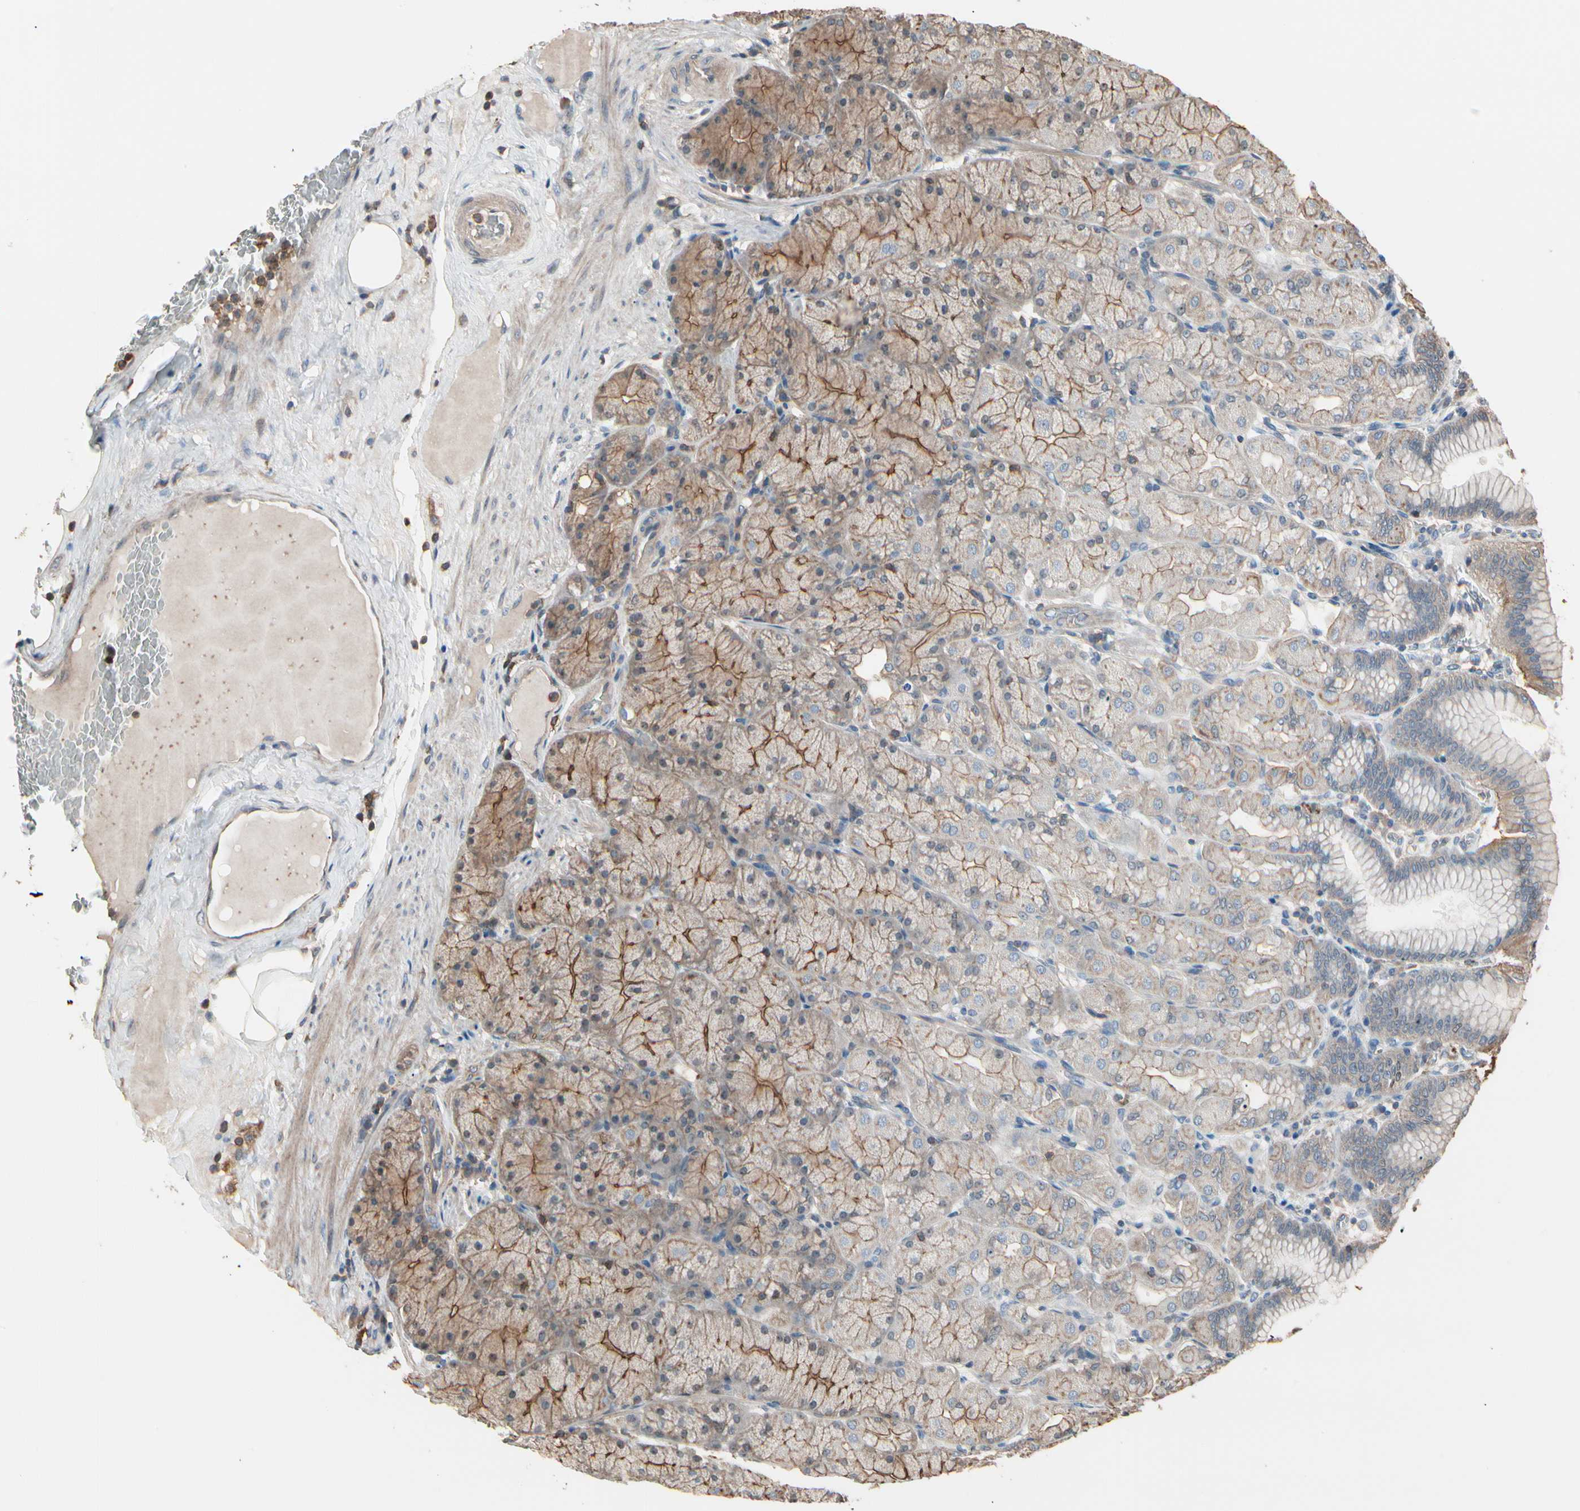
{"staining": {"intensity": "moderate", "quantity": ">75%", "location": "cytoplasmic/membranous"}, "tissue": "stomach", "cell_type": "Glandular cells", "image_type": "normal", "snomed": [{"axis": "morphology", "description": "Normal tissue, NOS"}, {"axis": "topography", "description": "Stomach, upper"}], "caption": "The photomicrograph reveals immunohistochemical staining of unremarkable stomach. There is moderate cytoplasmic/membranous positivity is present in approximately >75% of glandular cells.", "gene": "MAPK13", "patient": {"sex": "female", "age": 56}}